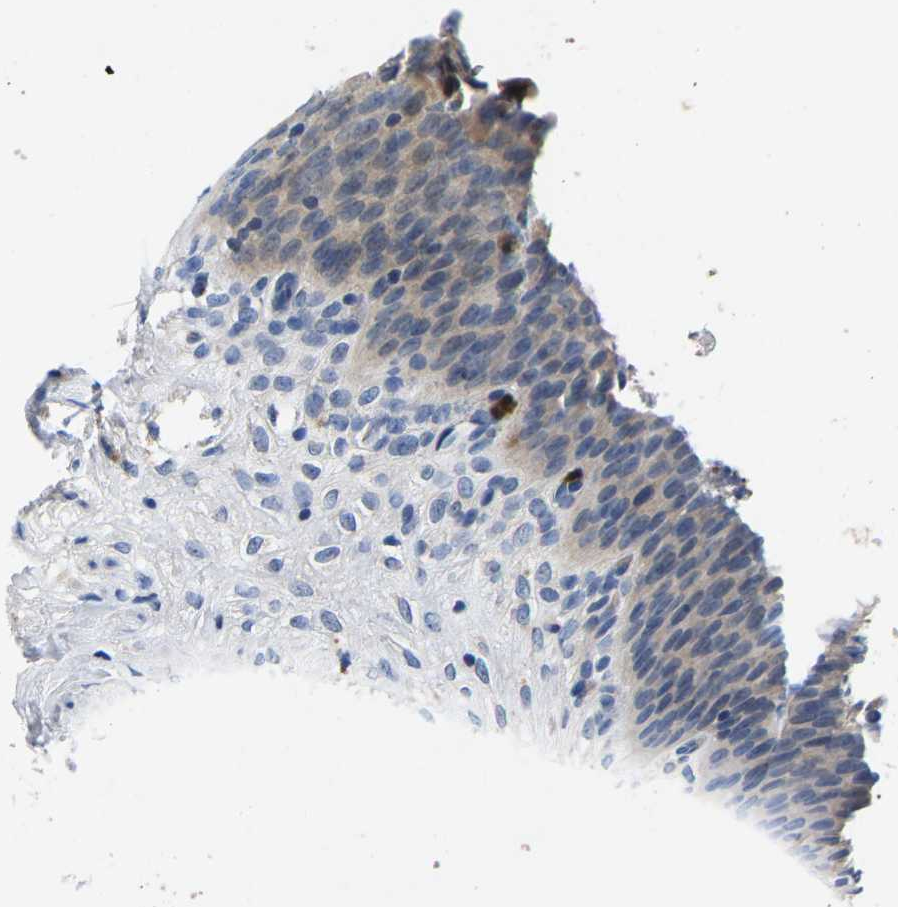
{"staining": {"intensity": "negative", "quantity": "none", "location": "none"}, "tissue": "urinary bladder", "cell_type": "Urothelial cells", "image_type": "normal", "snomed": [{"axis": "morphology", "description": "Normal tissue, NOS"}, {"axis": "topography", "description": "Urinary bladder"}], "caption": "Urothelial cells show no significant protein expression in benign urinary bladder. The staining was performed using DAB (3,3'-diaminobenzidine) to visualize the protein expression in brown, while the nuclei were stained in blue with hematoxylin (Magnification: 20x).", "gene": "TOR1B", "patient": {"sex": "female", "age": 79}}